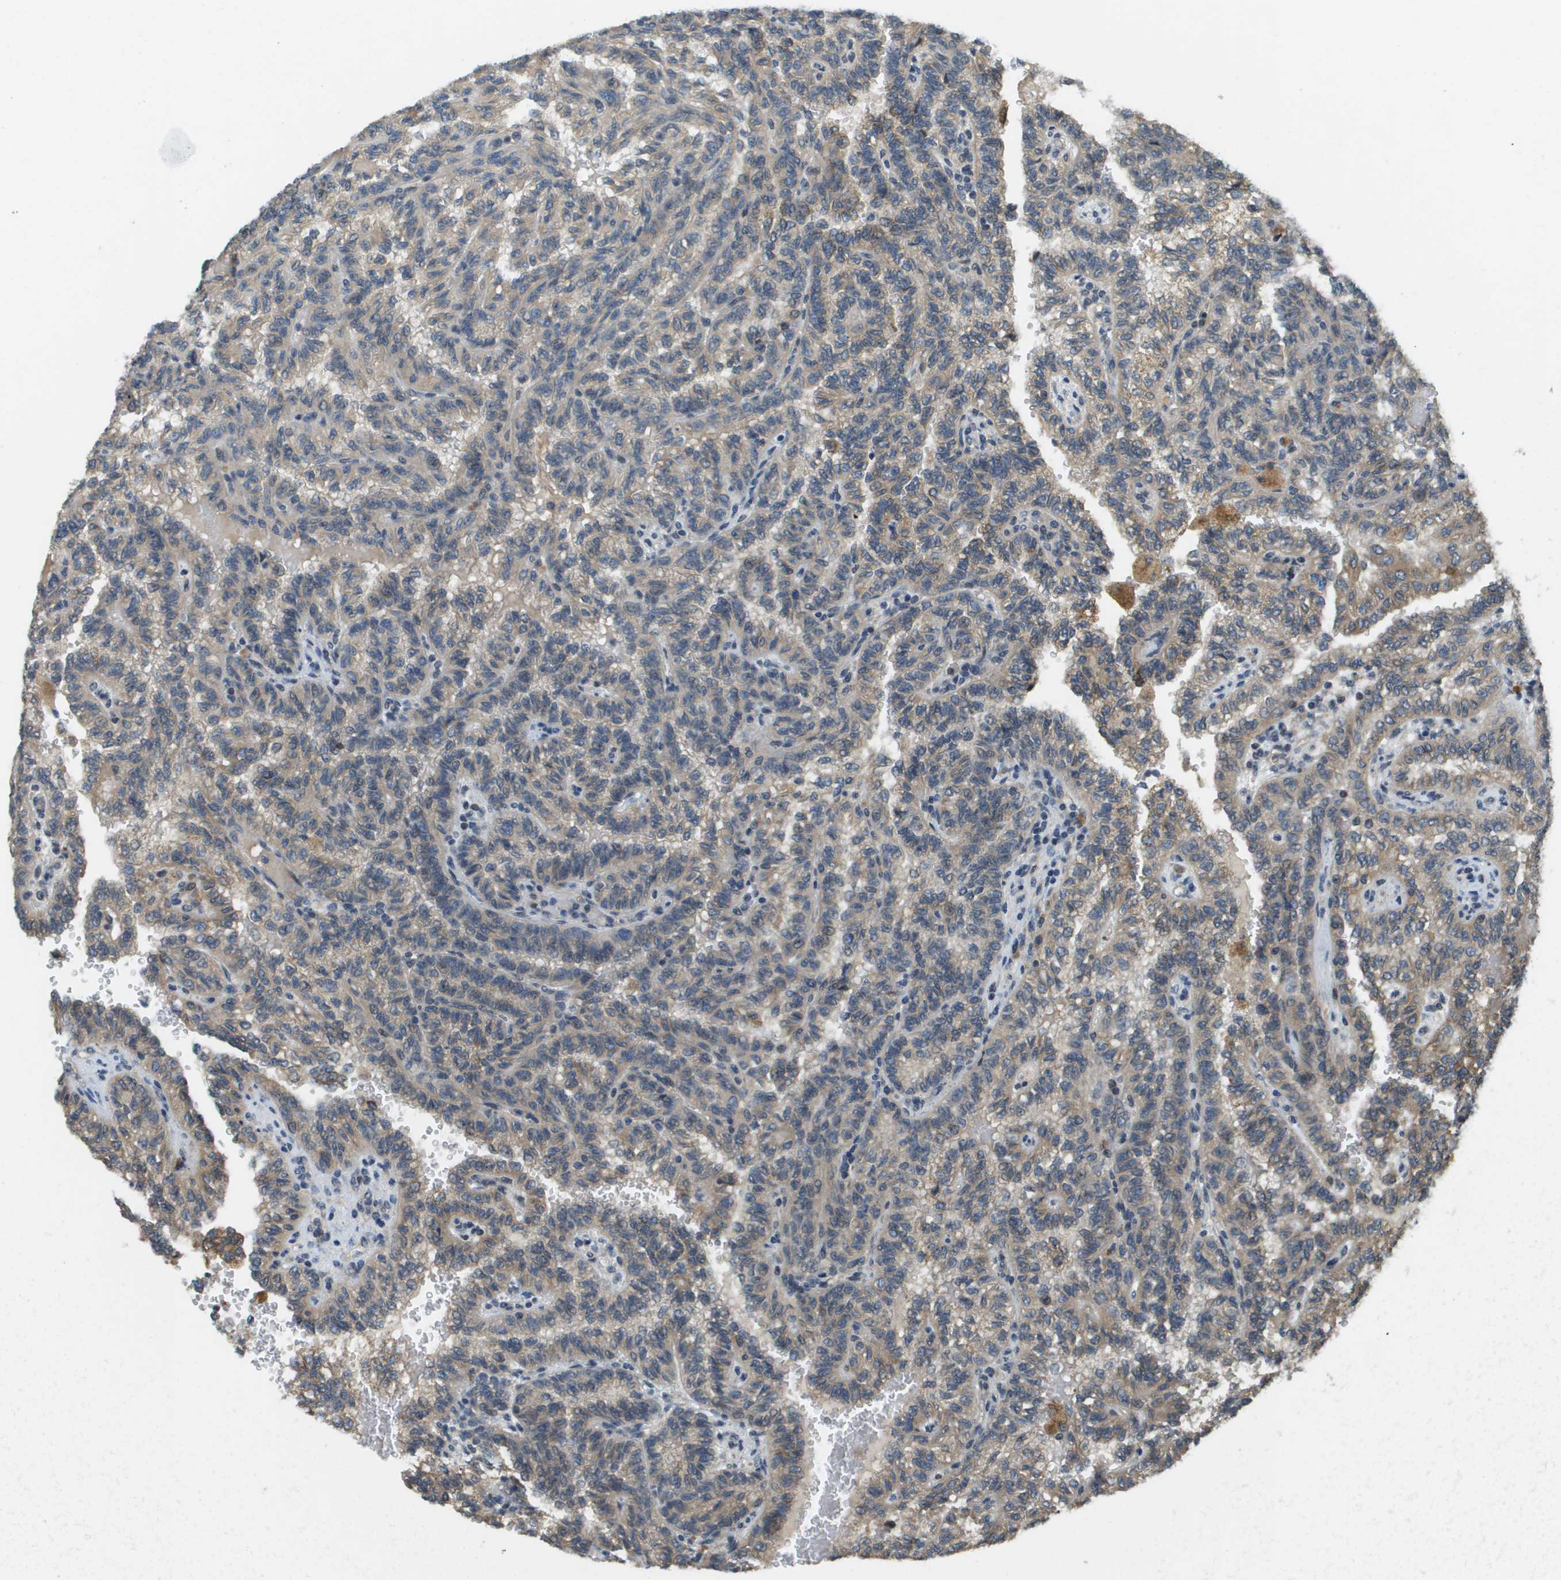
{"staining": {"intensity": "weak", "quantity": "25%-75%", "location": "cytoplasmic/membranous"}, "tissue": "renal cancer", "cell_type": "Tumor cells", "image_type": "cancer", "snomed": [{"axis": "morphology", "description": "Inflammation, NOS"}, {"axis": "morphology", "description": "Adenocarcinoma, NOS"}, {"axis": "topography", "description": "Kidney"}], "caption": "Immunohistochemical staining of human adenocarcinoma (renal) demonstrates weak cytoplasmic/membranous protein expression in approximately 25%-75% of tumor cells.", "gene": "CDKN2C", "patient": {"sex": "male", "age": 68}}